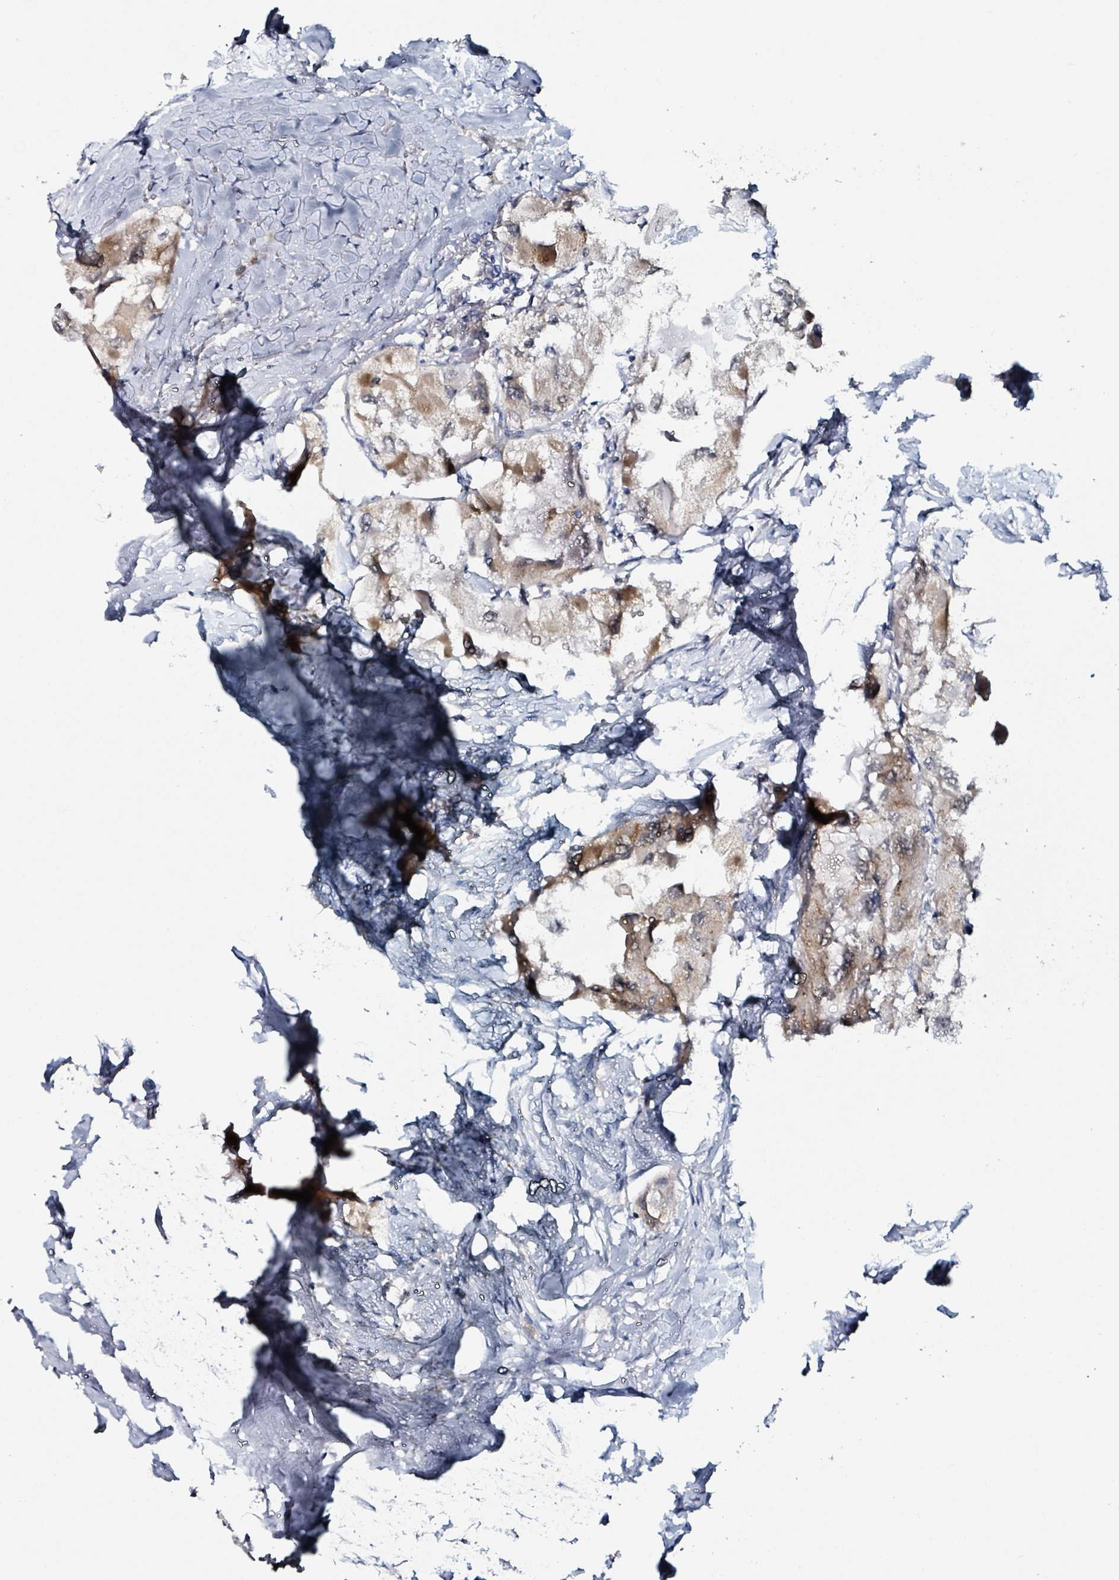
{"staining": {"intensity": "weak", "quantity": "25%-75%", "location": "cytoplasmic/membranous"}, "tissue": "thyroid cancer", "cell_type": "Tumor cells", "image_type": "cancer", "snomed": [{"axis": "morphology", "description": "Normal tissue, NOS"}, {"axis": "morphology", "description": "Papillary adenocarcinoma, NOS"}, {"axis": "topography", "description": "Thyroid gland"}], "caption": "Immunohistochemical staining of human thyroid papillary adenocarcinoma reveals low levels of weak cytoplasmic/membranous protein positivity in about 25%-75% of tumor cells.", "gene": "B3GAT3", "patient": {"sex": "female", "age": 59}}